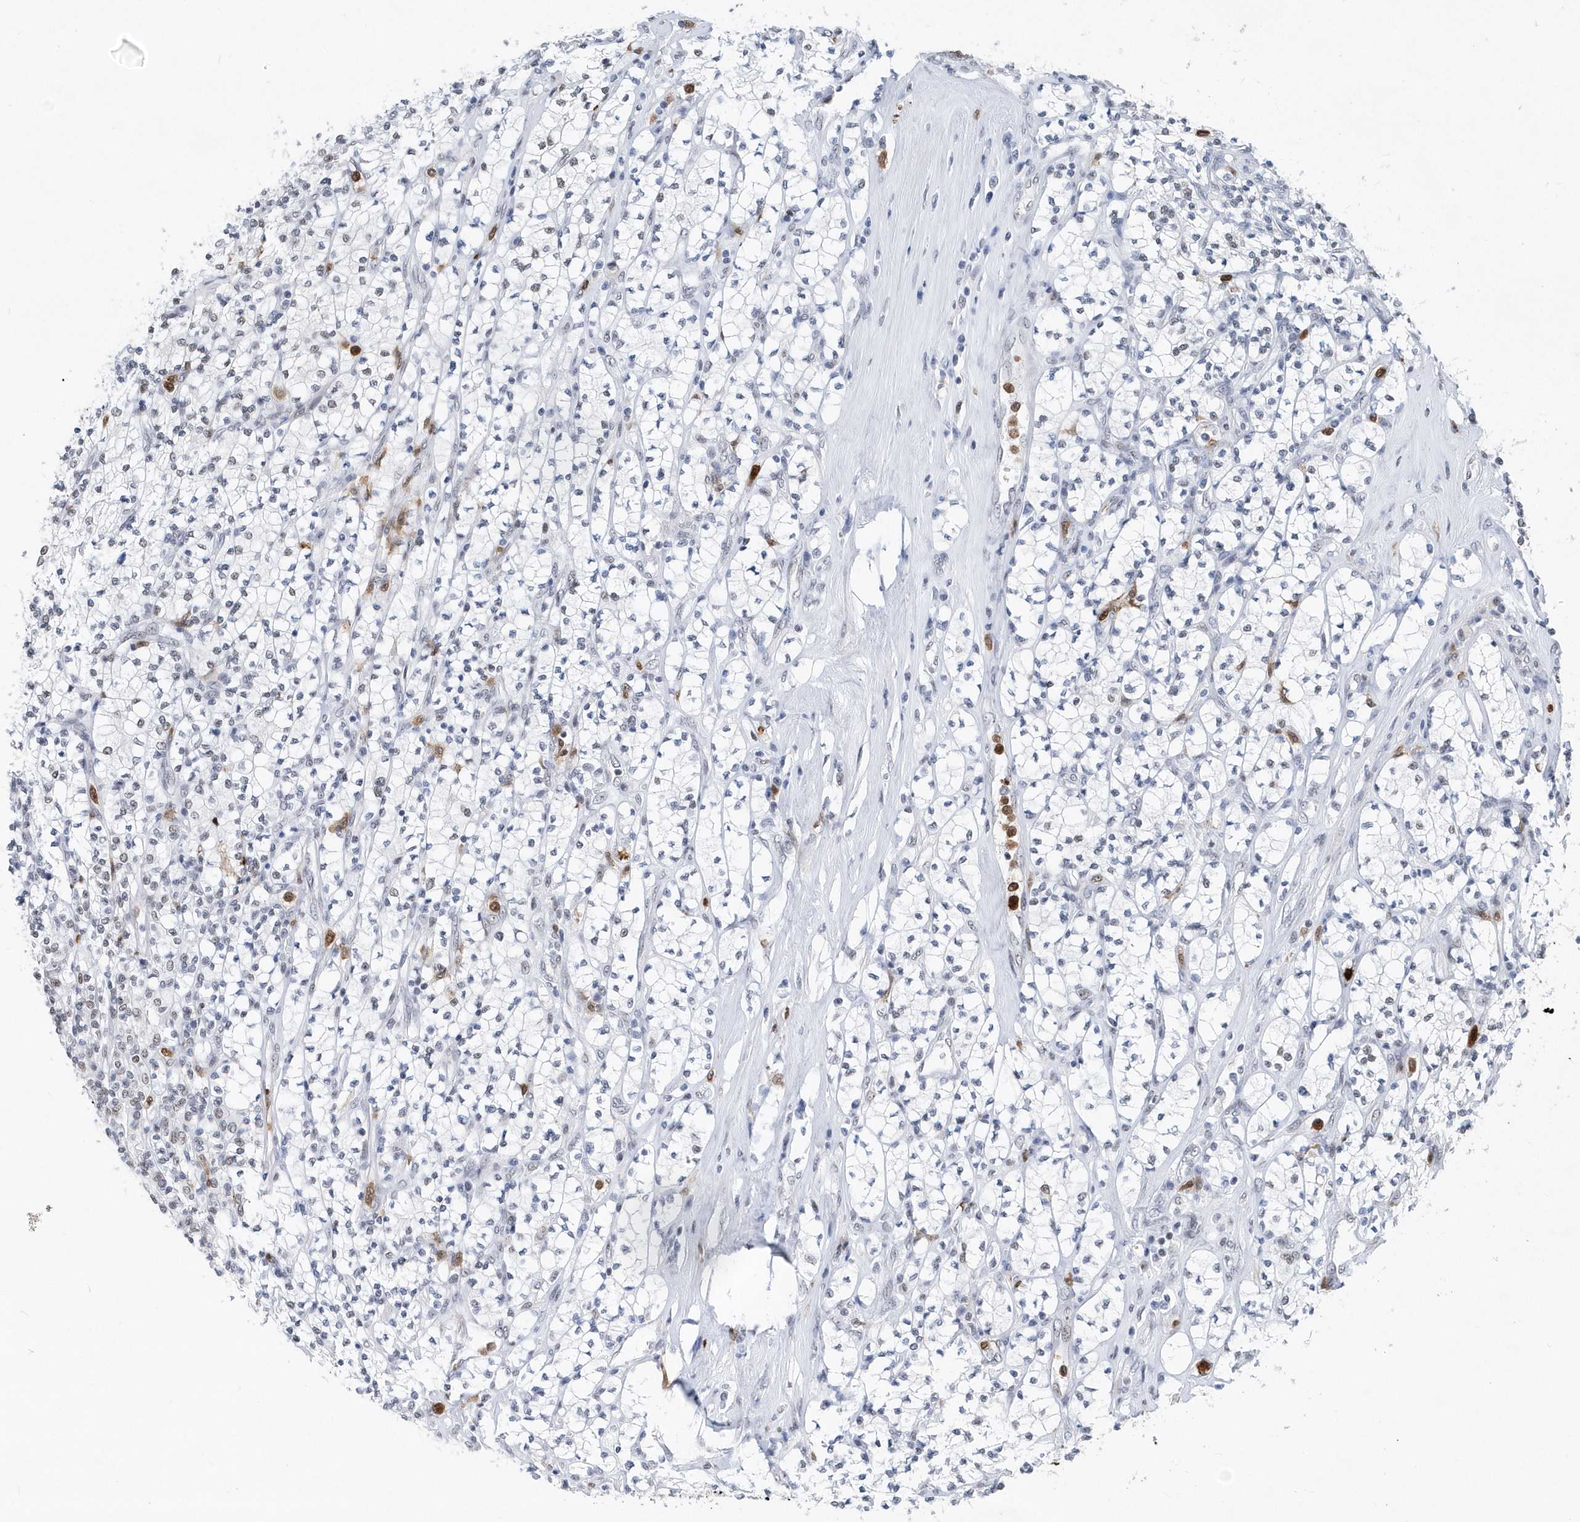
{"staining": {"intensity": "negative", "quantity": "none", "location": "none"}, "tissue": "renal cancer", "cell_type": "Tumor cells", "image_type": "cancer", "snomed": [{"axis": "morphology", "description": "Adenocarcinoma, NOS"}, {"axis": "topography", "description": "Kidney"}], "caption": "The image shows no significant positivity in tumor cells of adenocarcinoma (renal). (DAB (3,3'-diaminobenzidine) immunohistochemistry (IHC) visualized using brightfield microscopy, high magnification).", "gene": "RPP30", "patient": {"sex": "male", "age": 77}}